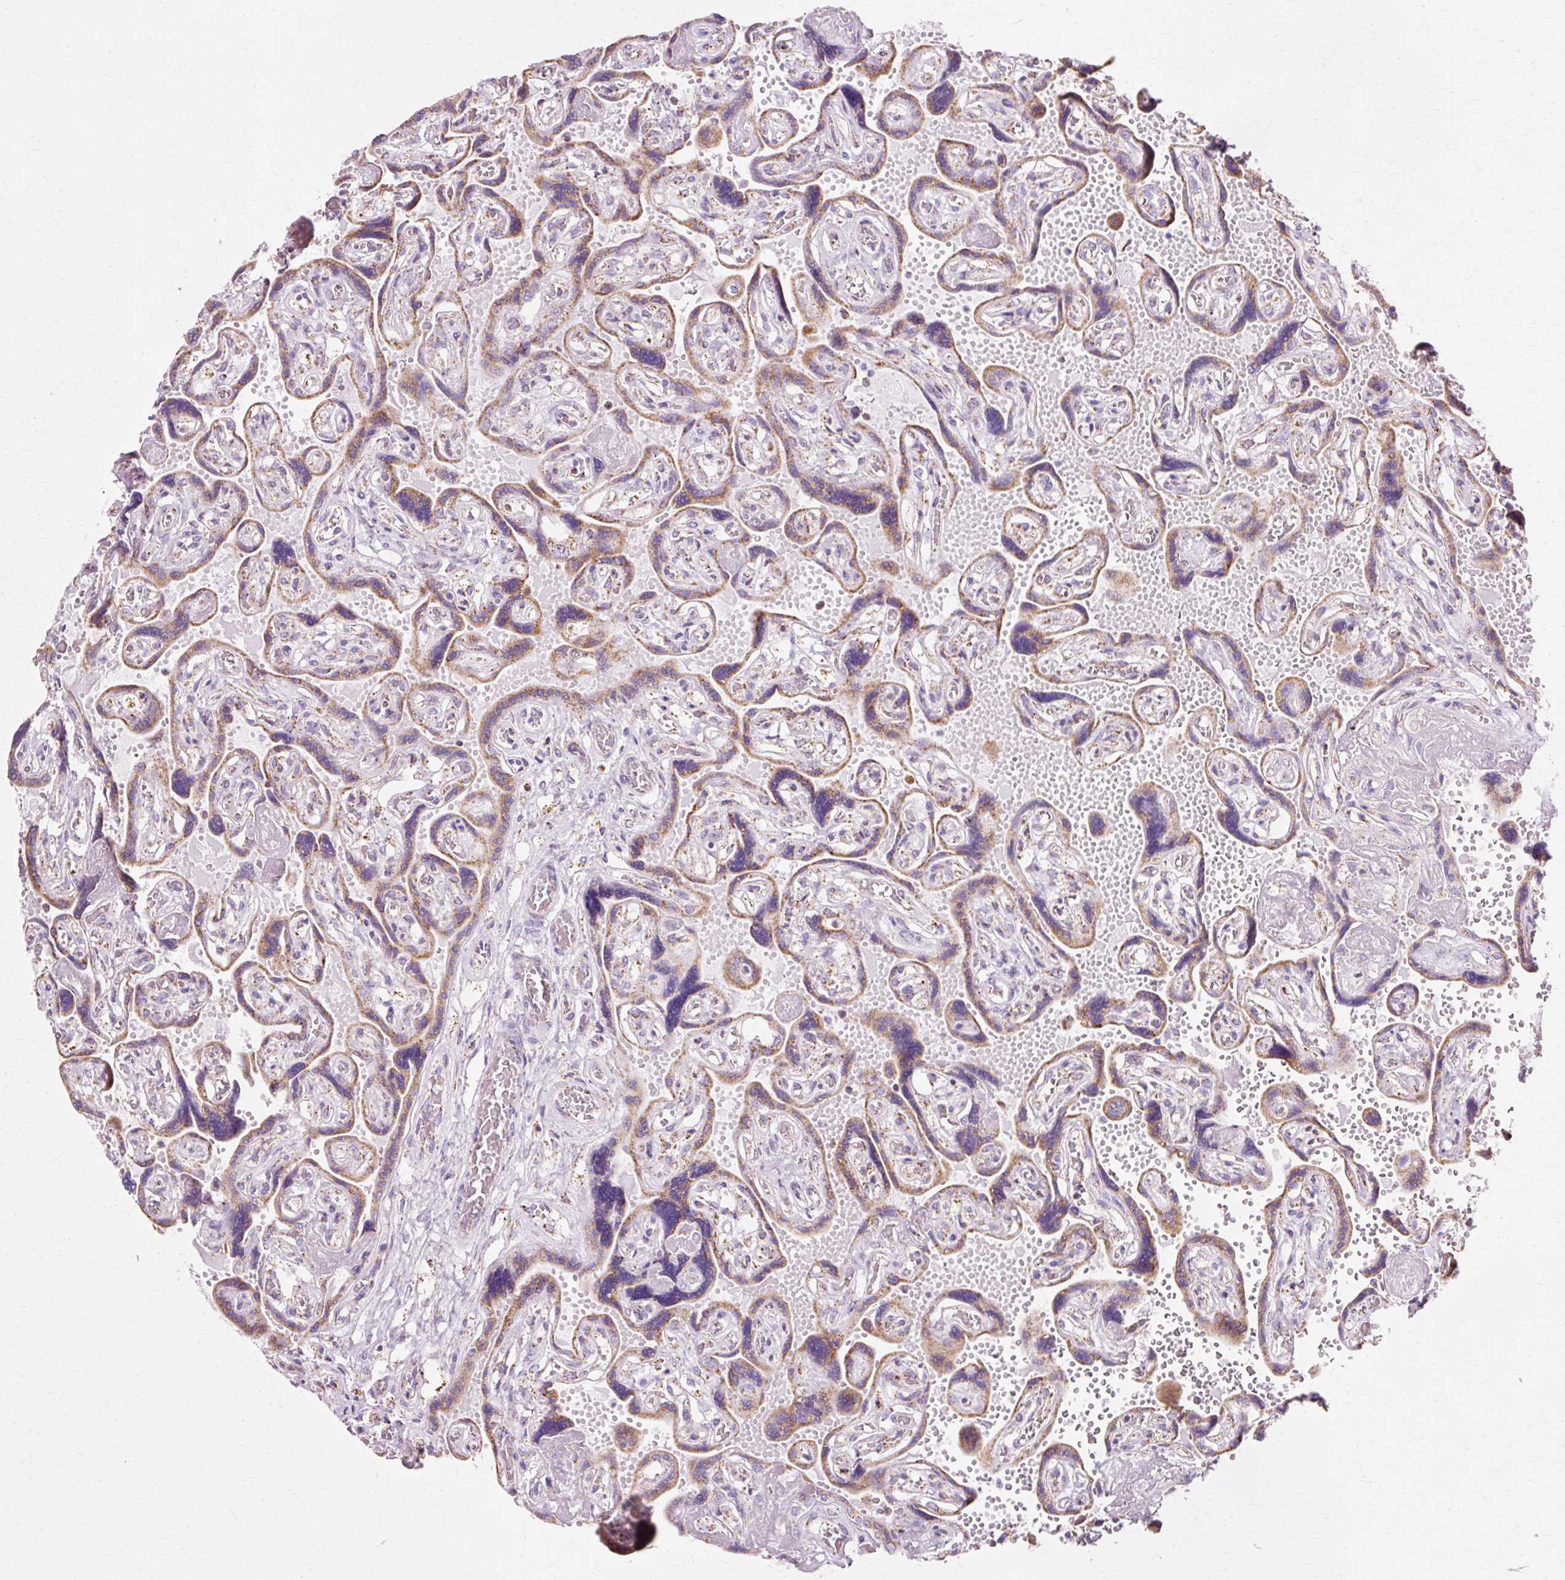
{"staining": {"intensity": "moderate", "quantity": "25%-75%", "location": "cytoplasmic/membranous"}, "tissue": "placenta", "cell_type": "Trophoblastic cells", "image_type": "normal", "snomed": [{"axis": "morphology", "description": "Normal tissue, NOS"}, {"axis": "topography", "description": "Placenta"}], "caption": "The photomicrograph displays immunohistochemical staining of normal placenta. There is moderate cytoplasmic/membranous staining is present in approximately 25%-75% of trophoblastic cells.", "gene": "ATP5PO", "patient": {"sex": "female", "age": 32}}